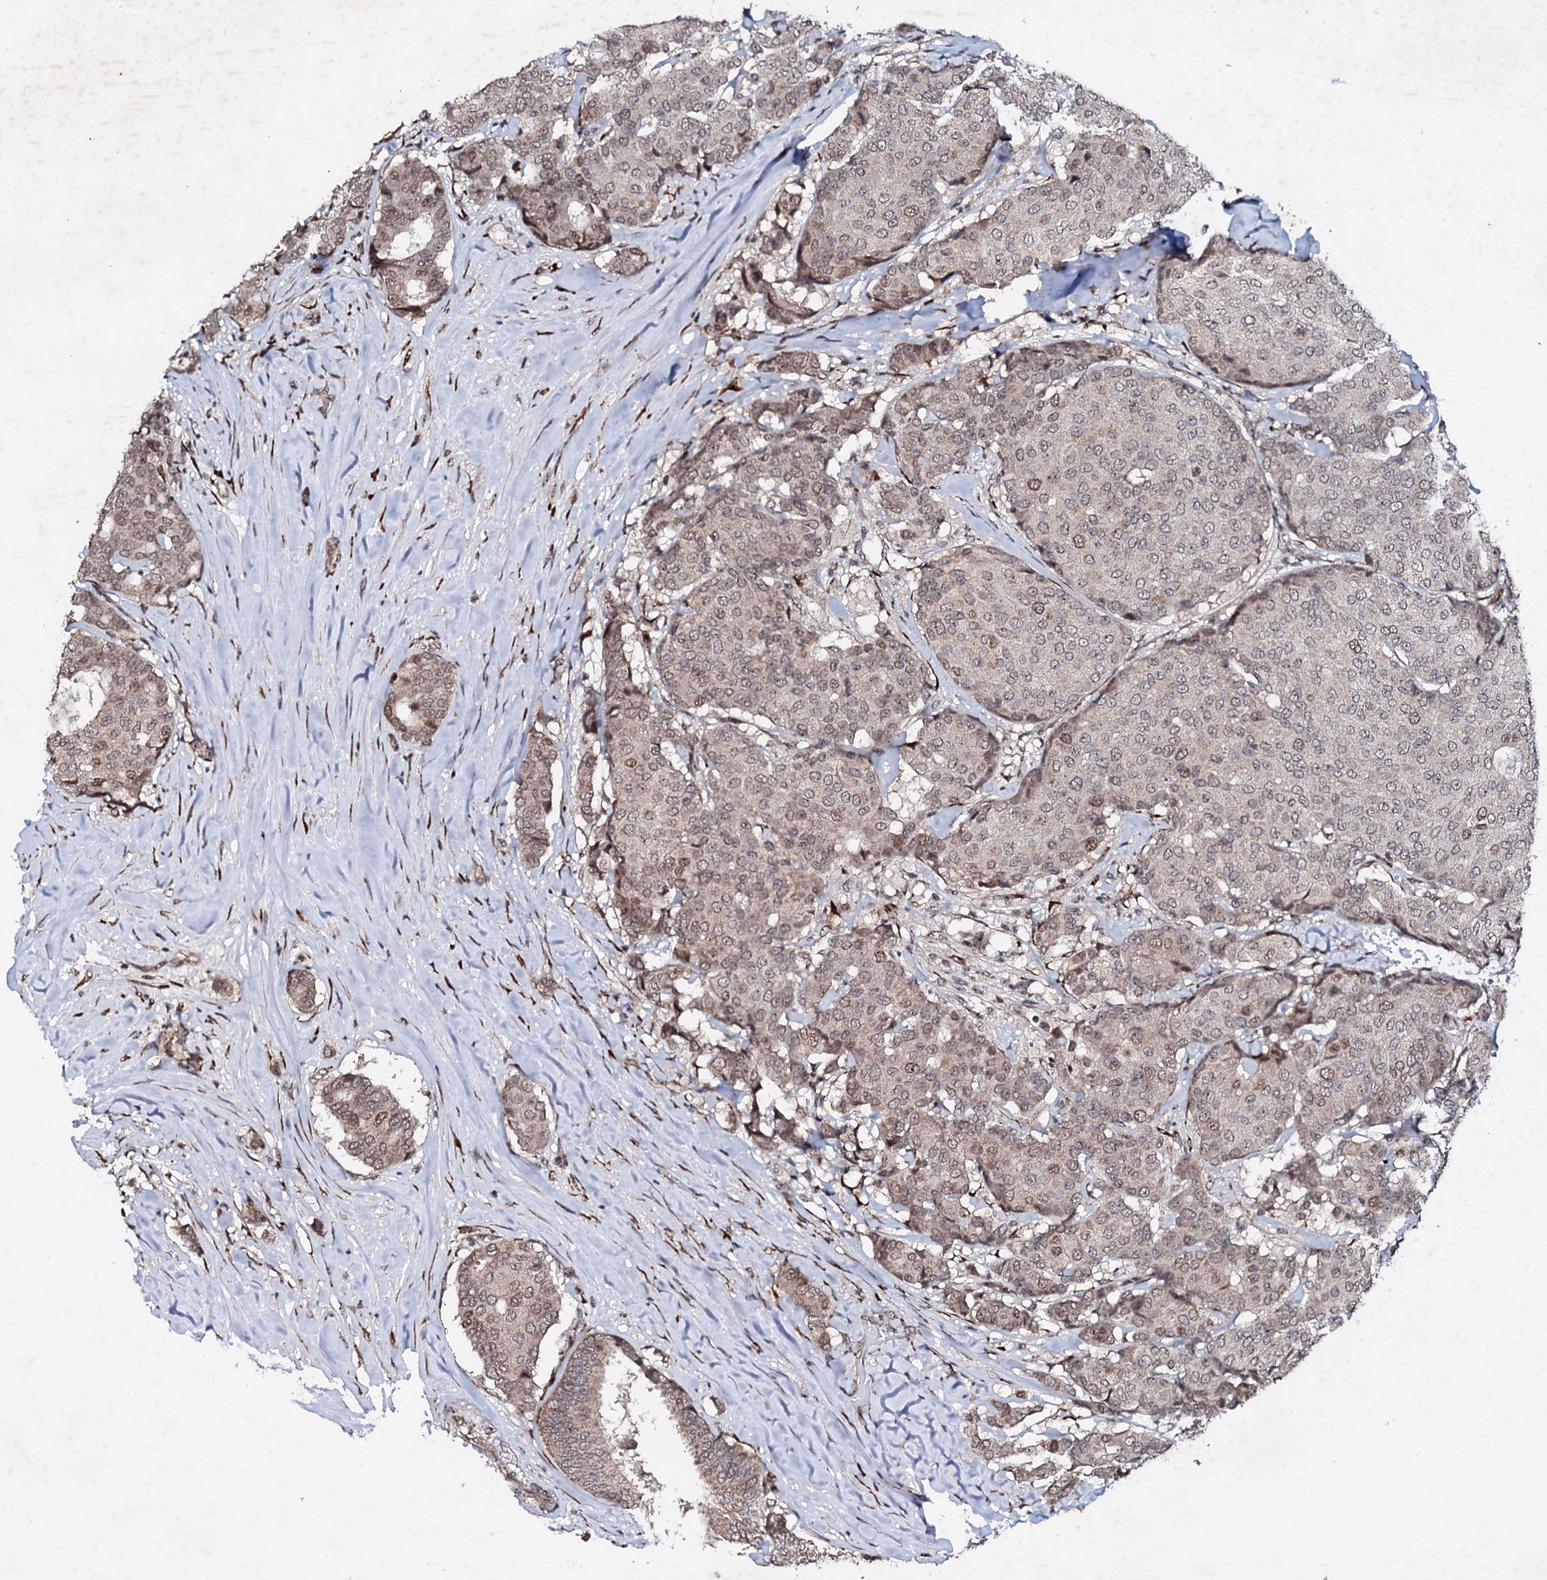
{"staining": {"intensity": "moderate", "quantity": "<25%", "location": "nuclear"}, "tissue": "breast cancer", "cell_type": "Tumor cells", "image_type": "cancer", "snomed": [{"axis": "morphology", "description": "Duct carcinoma"}, {"axis": "topography", "description": "Breast"}], "caption": "Immunohistochemical staining of human breast infiltrating ductal carcinoma displays low levels of moderate nuclear positivity in about <25% of tumor cells.", "gene": "FAM111A", "patient": {"sex": "female", "age": 75}}